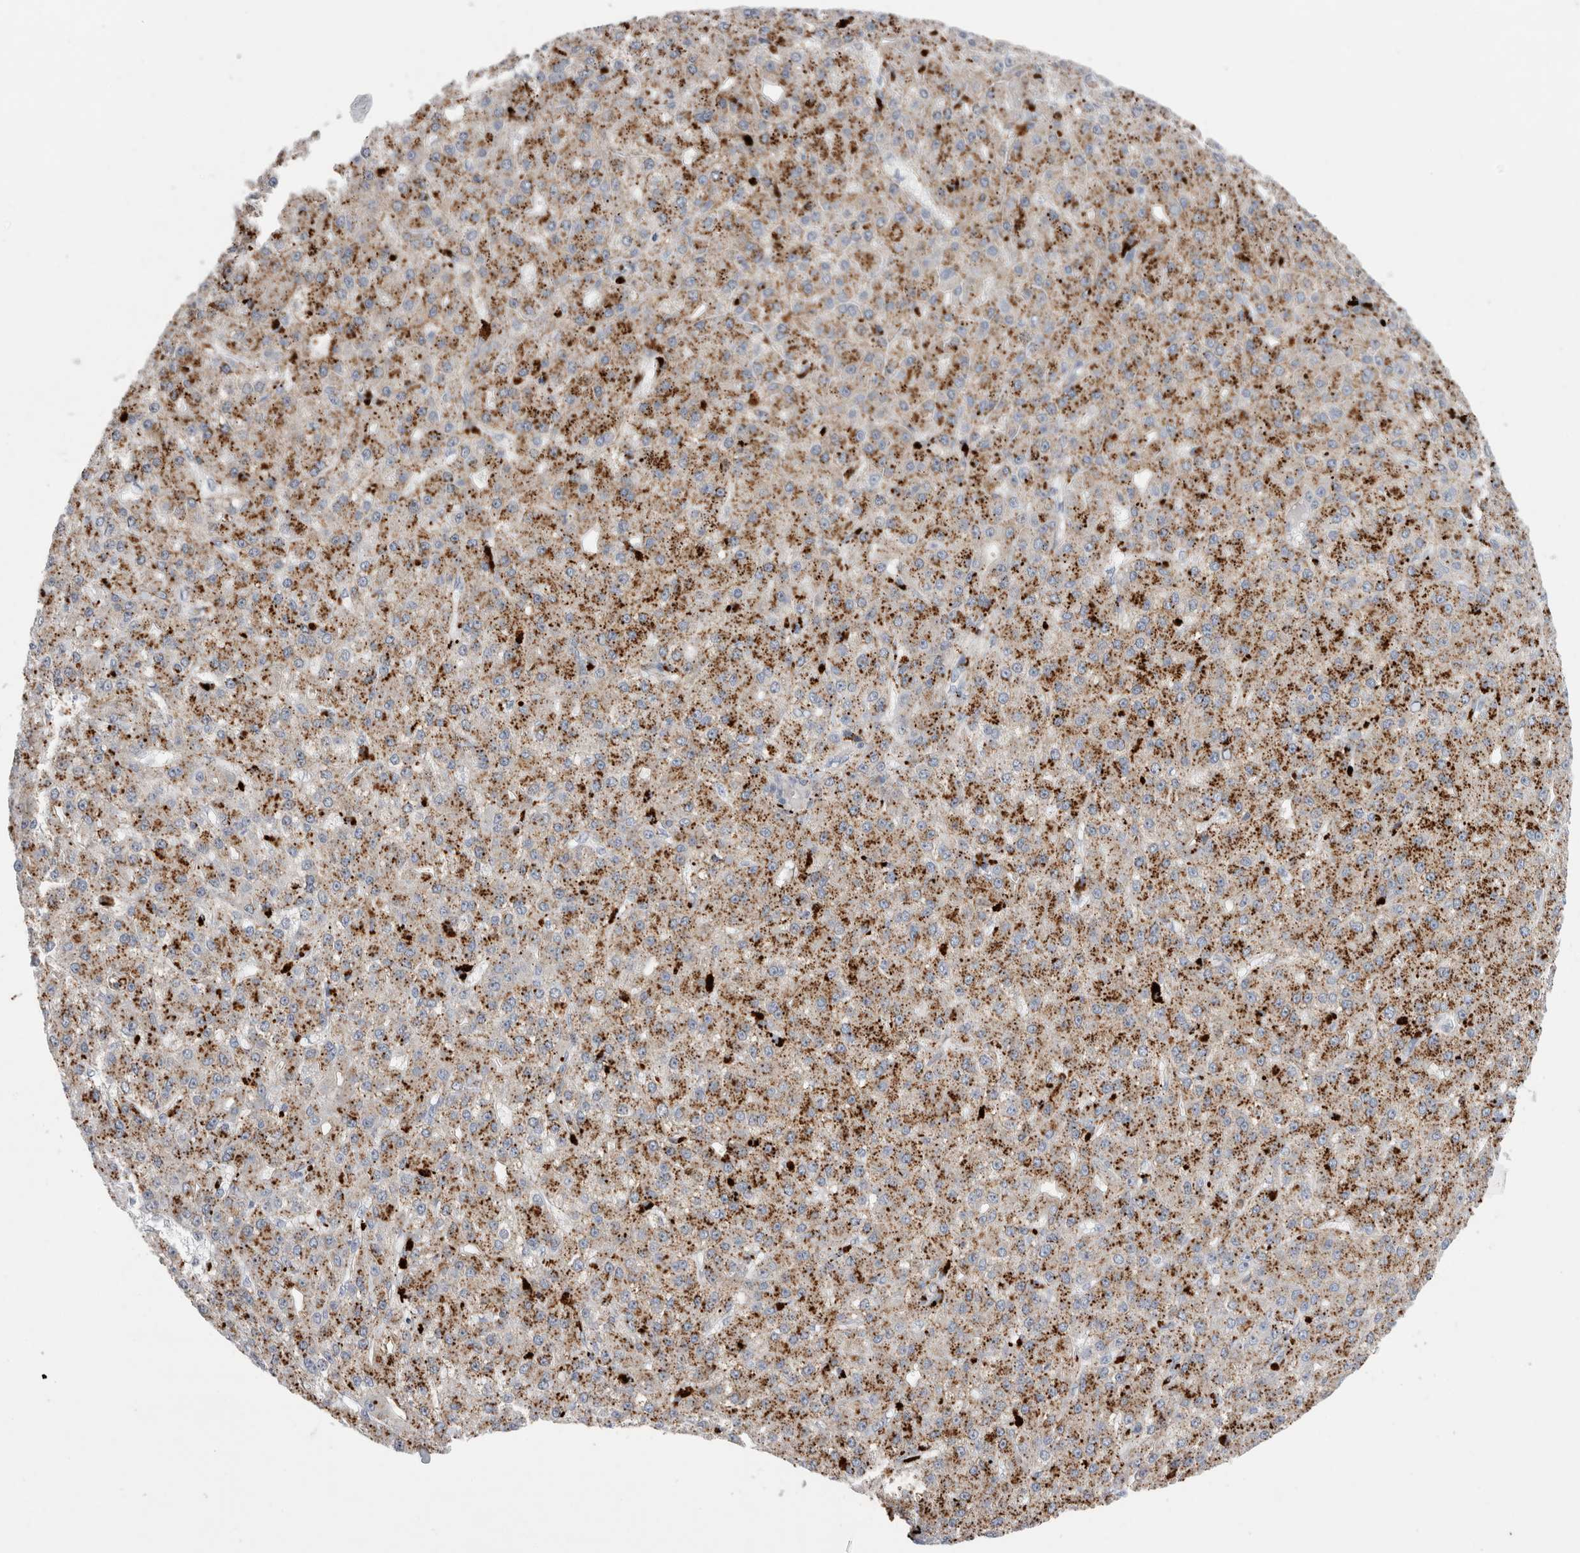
{"staining": {"intensity": "strong", "quantity": ">75%", "location": "cytoplasmic/membranous"}, "tissue": "liver cancer", "cell_type": "Tumor cells", "image_type": "cancer", "snomed": [{"axis": "morphology", "description": "Carcinoma, Hepatocellular, NOS"}, {"axis": "topography", "description": "Liver"}], "caption": "Hepatocellular carcinoma (liver) was stained to show a protein in brown. There is high levels of strong cytoplasmic/membranous expression in about >75% of tumor cells.", "gene": "GAA", "patient": {"sex": "male", "age": 67}}